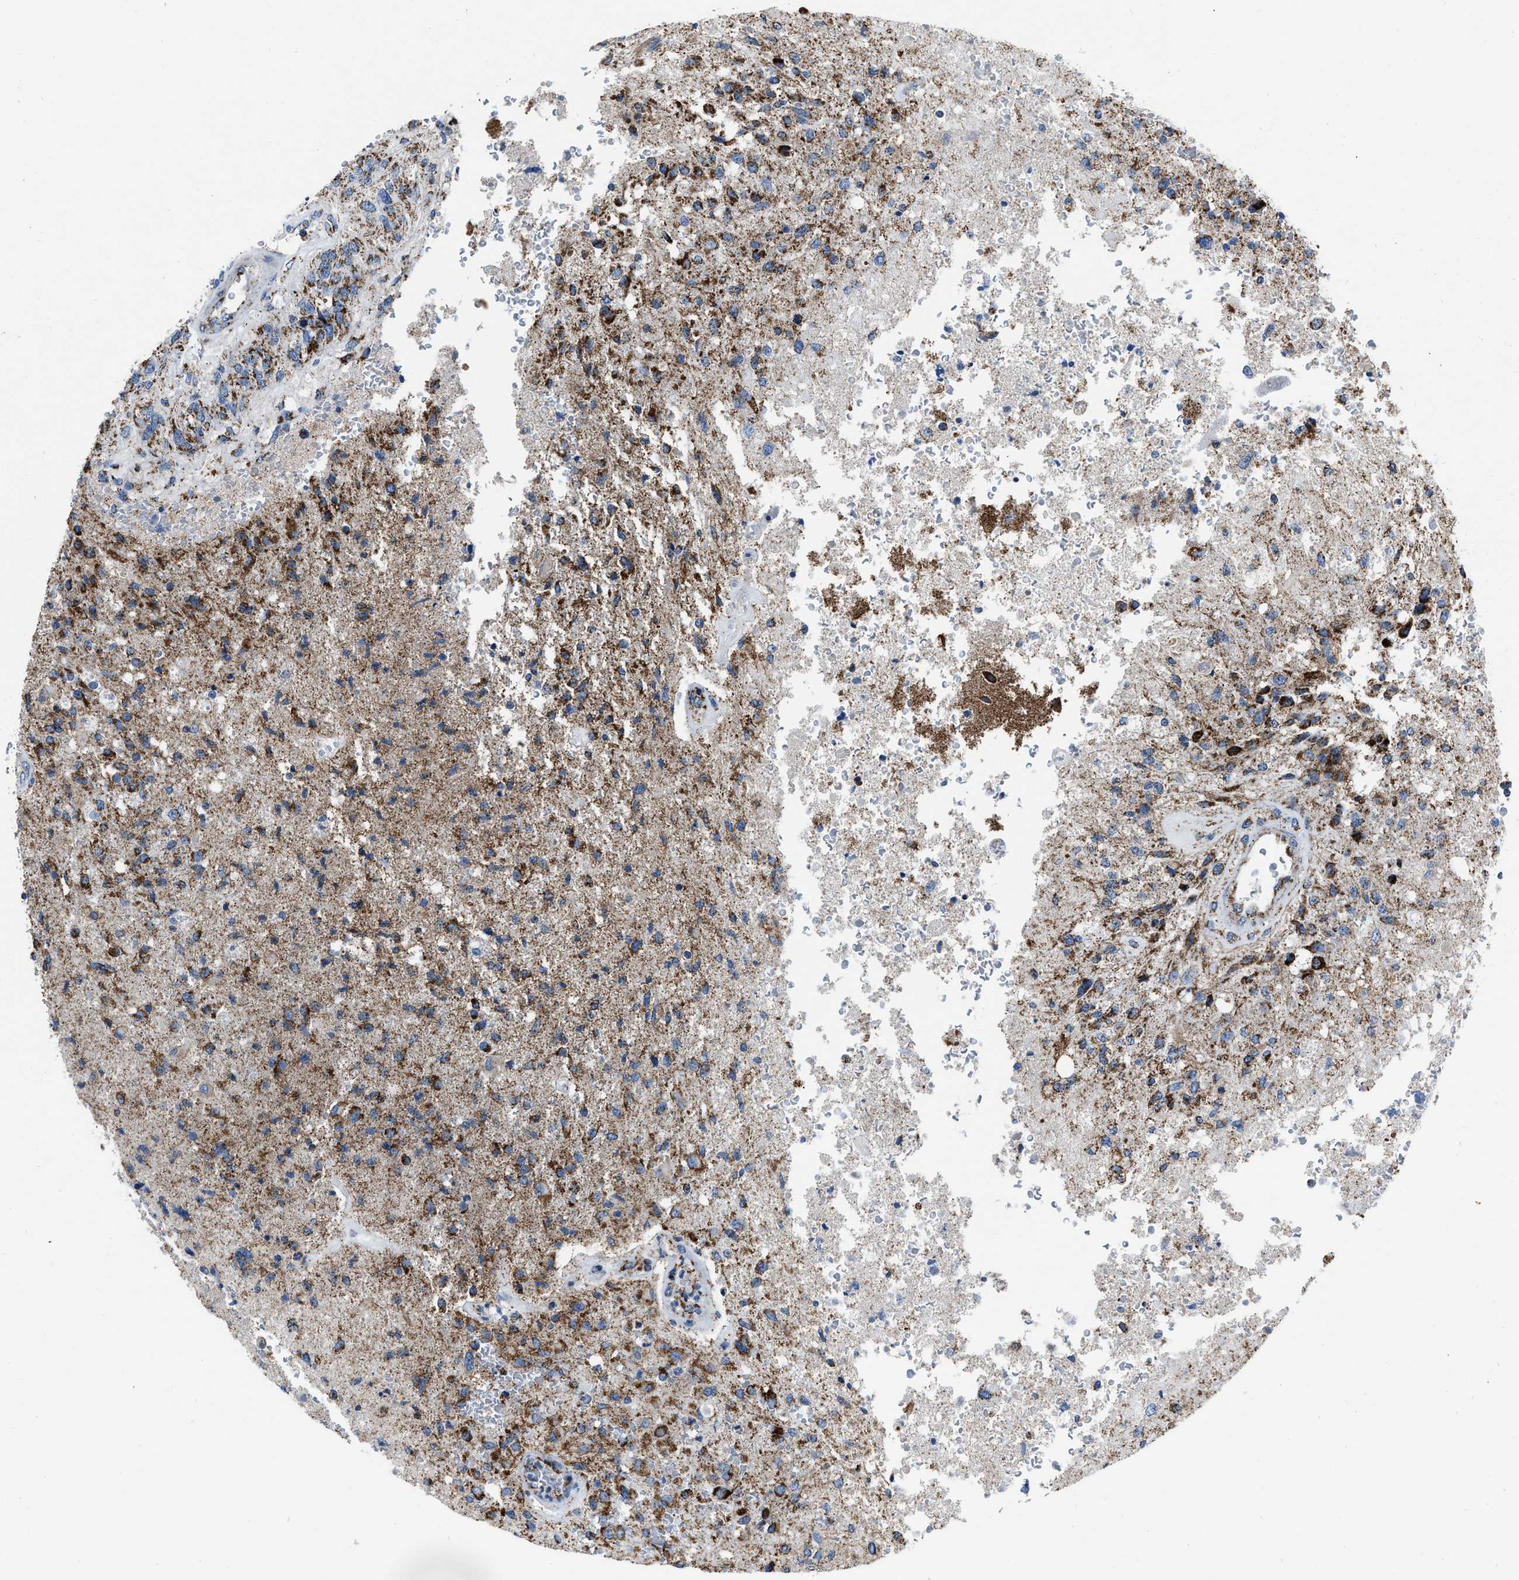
{"staining": {"intensity": "moderate", "quantity": ">75%", "location": "cytoplasmic/membranous"}, "tissue": "glioma", "cell_type": "Tumor cells", "image_type": "cancer", "snomed": [{"axis": "morphology", "description": "Normal tissue, NOS"}, {"axis": "morphology", "description": "Glioma, malignant, High grade"}, {"axis": "topography", "description": "Cerebral cortex"}], "caption": "Tumor cells reveal moderate cytoplasmic/membranous expression in about >75% of cells in malignant glioma (high-grade).", "gene": "NSD3", "patient": {"sex": "male", "age": 77}}